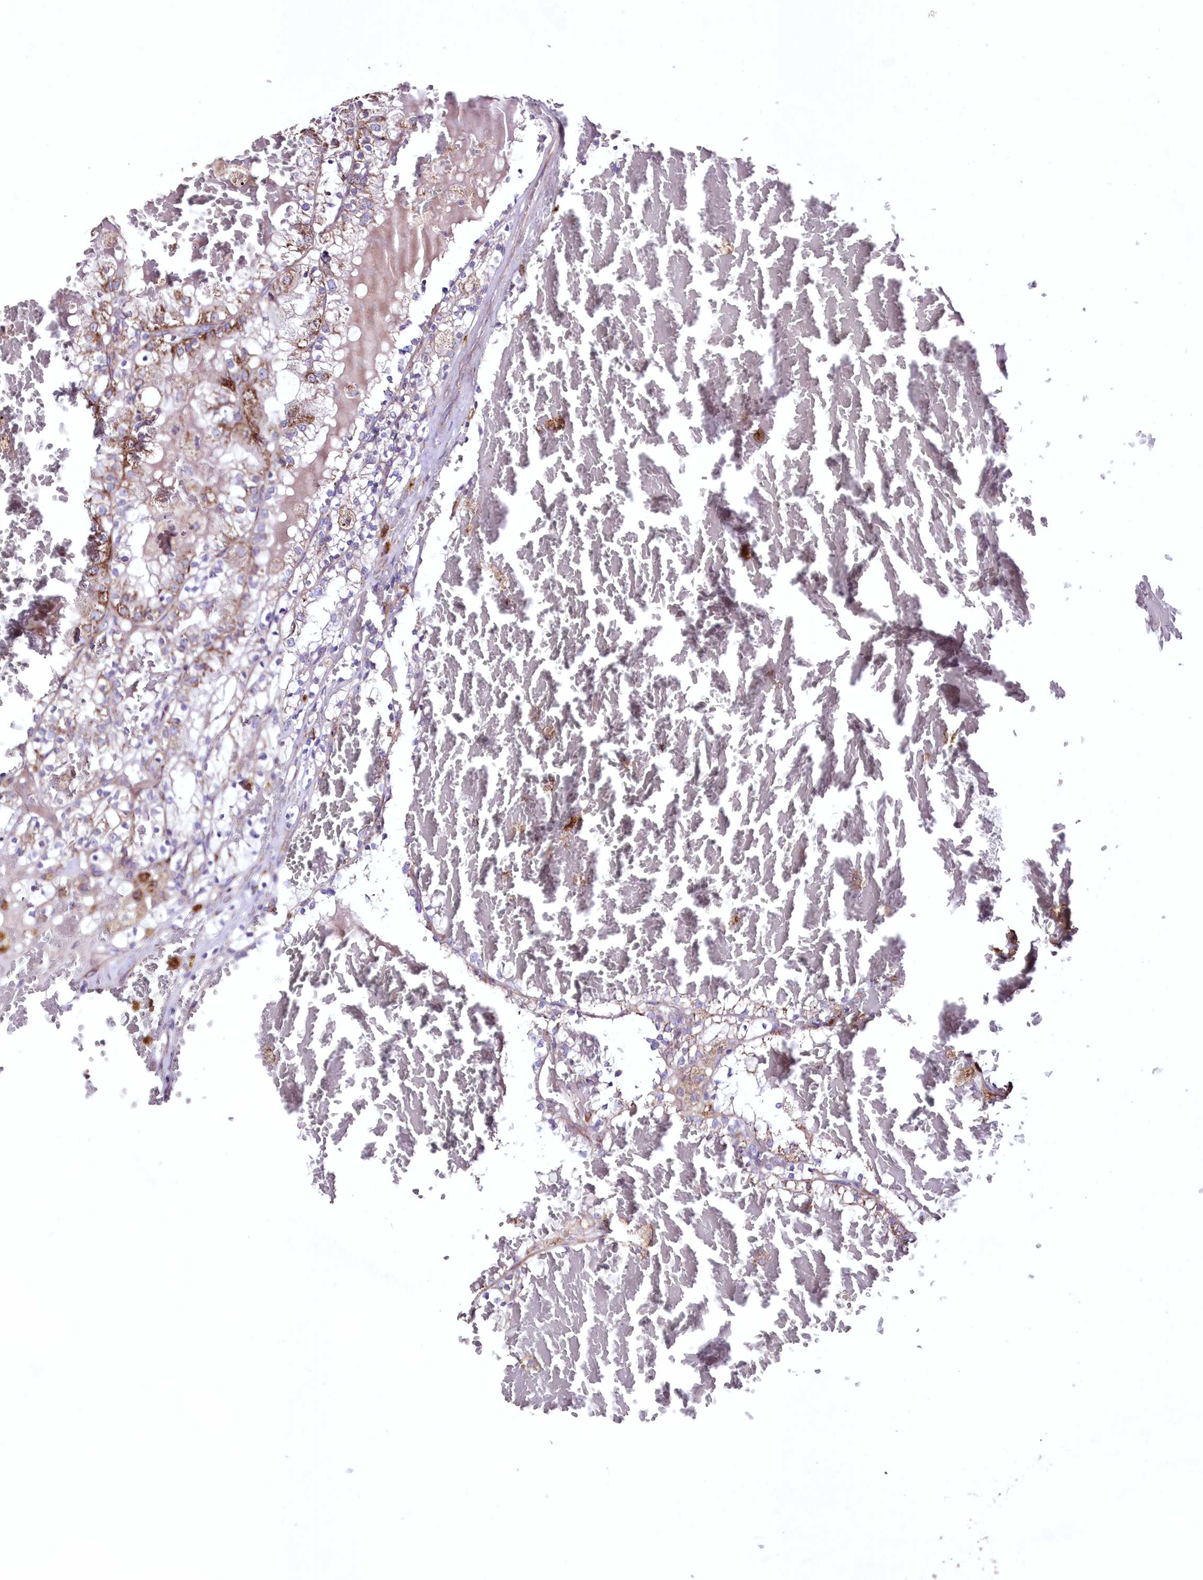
{"staining": {"intensity": "moderate", "quantity": "25%-75%", "location": "cytoplasmic/membranous"}, "tissue": "renal cancer", "cell_type": "Tumor cells", "image_type": "cancer", "snomed": [{"axis": "morphology", "description": "Adenocarcinoma, NOS"}, {"axis": "topography", "description": "Kidney"}], "caption": "Tumor cells reveal medium levels of moderate cytoplasmic/membranous positivity in approximately 25%-75% of cells in renal adenocarcinoma.", "gene": "HADHB", "patient": {"sex": "female", "age": 56}}